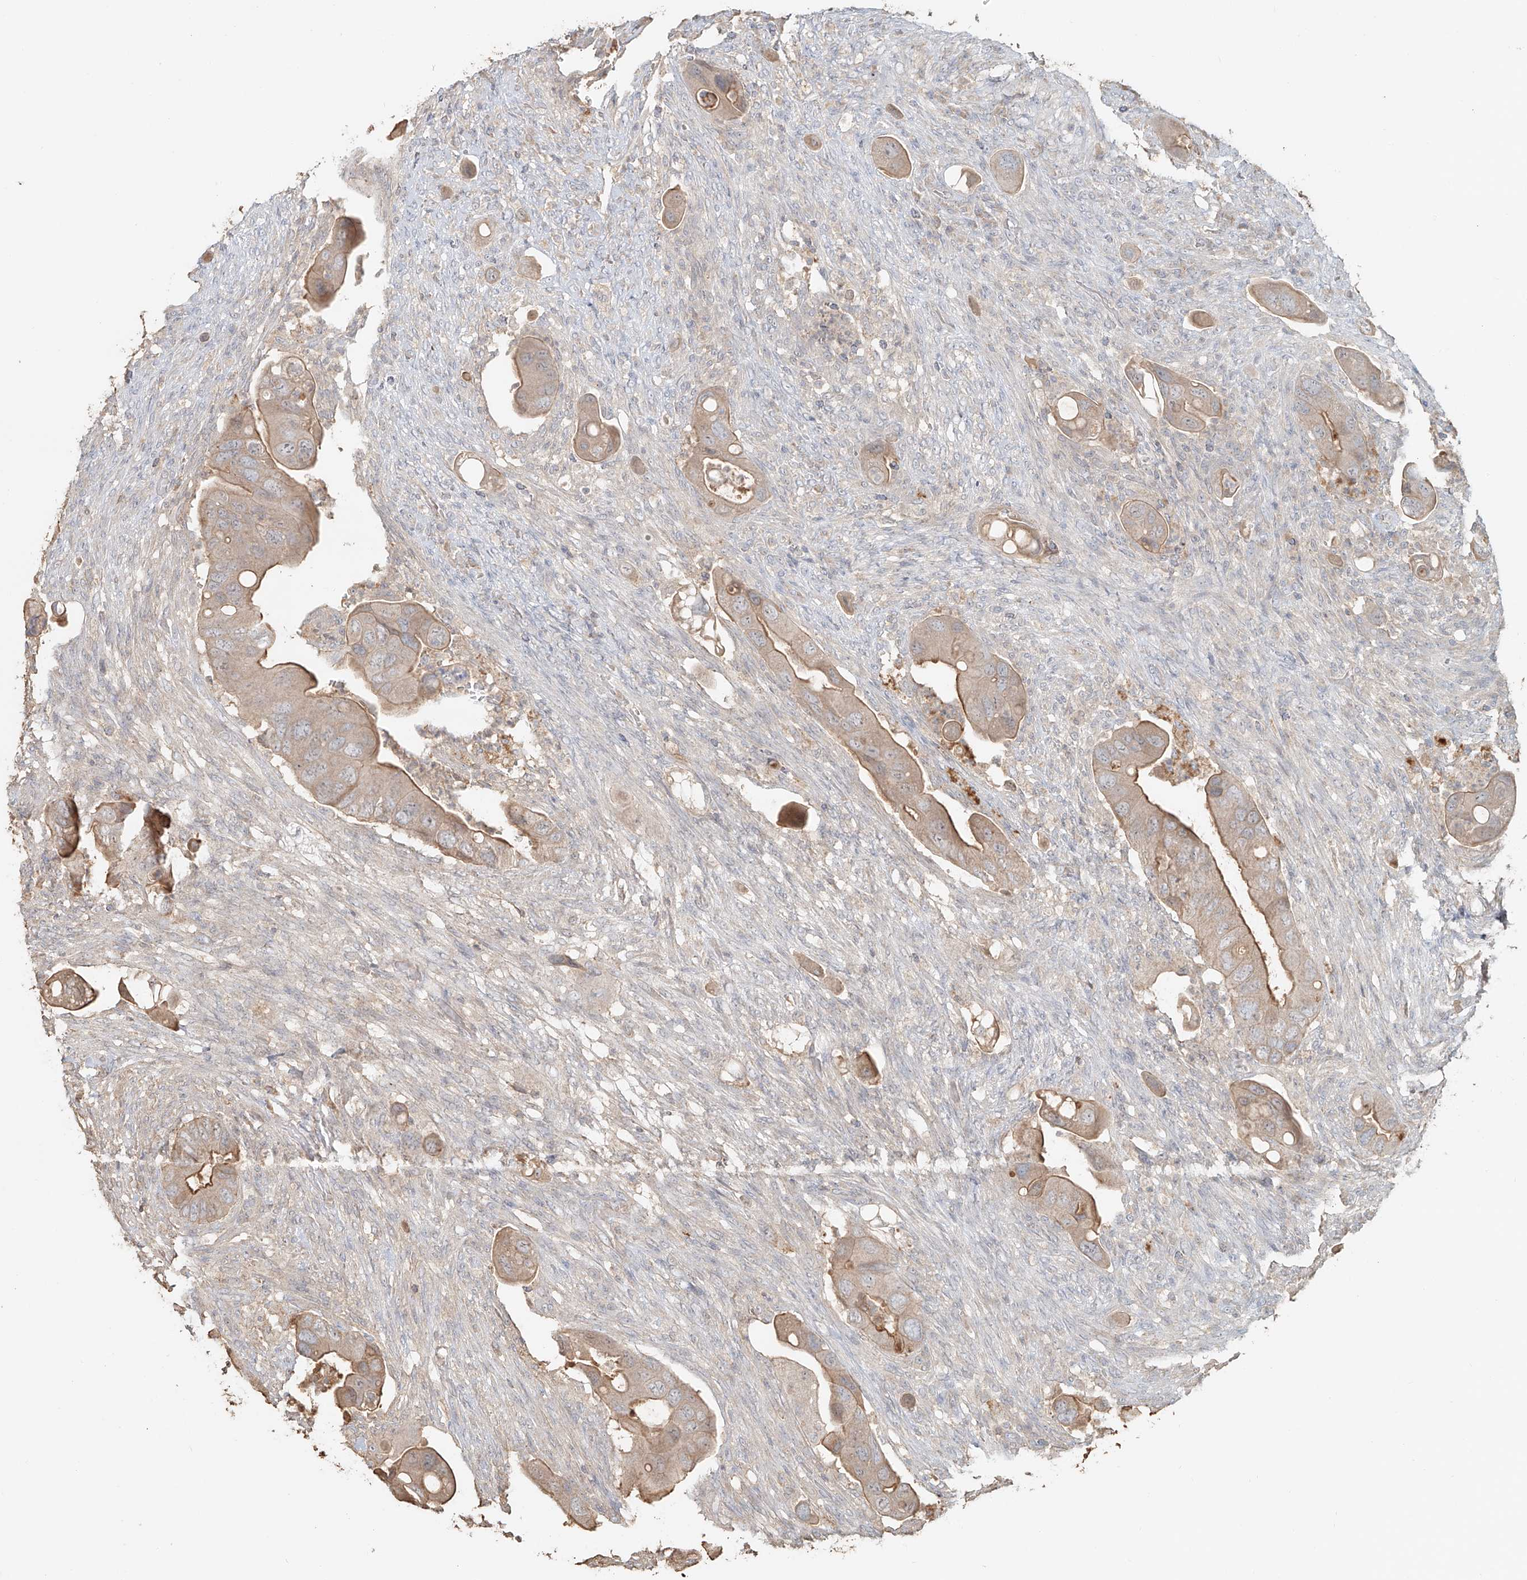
{"staining": {"intensity": "moderate", "quantity": "25%-75%", "location": "cytoplasmic/membranous"}, "tissue": "colorectal cancer", "cell_type": "Tumor cells", "image_type": "cancer", "snomed": [{"axis": "morphology", "description": "Adenocarcinoma, NOS"}, {"axis": "topography", "description": "Rectum"}], "caption": "Immunohistochemistry micrograph of neoplastic tissue: human colorectal cancer (adenocarcinoma) stained using immunohistochemistry reveals medium levels of moderate protein expression localized specifically in the cytoplasmic/membranous of tumor cells, appearing as a cytoplasmic/membranous brown color.", "gene": "NPHS1", "patient": {"sex": "female", "age": 57}}